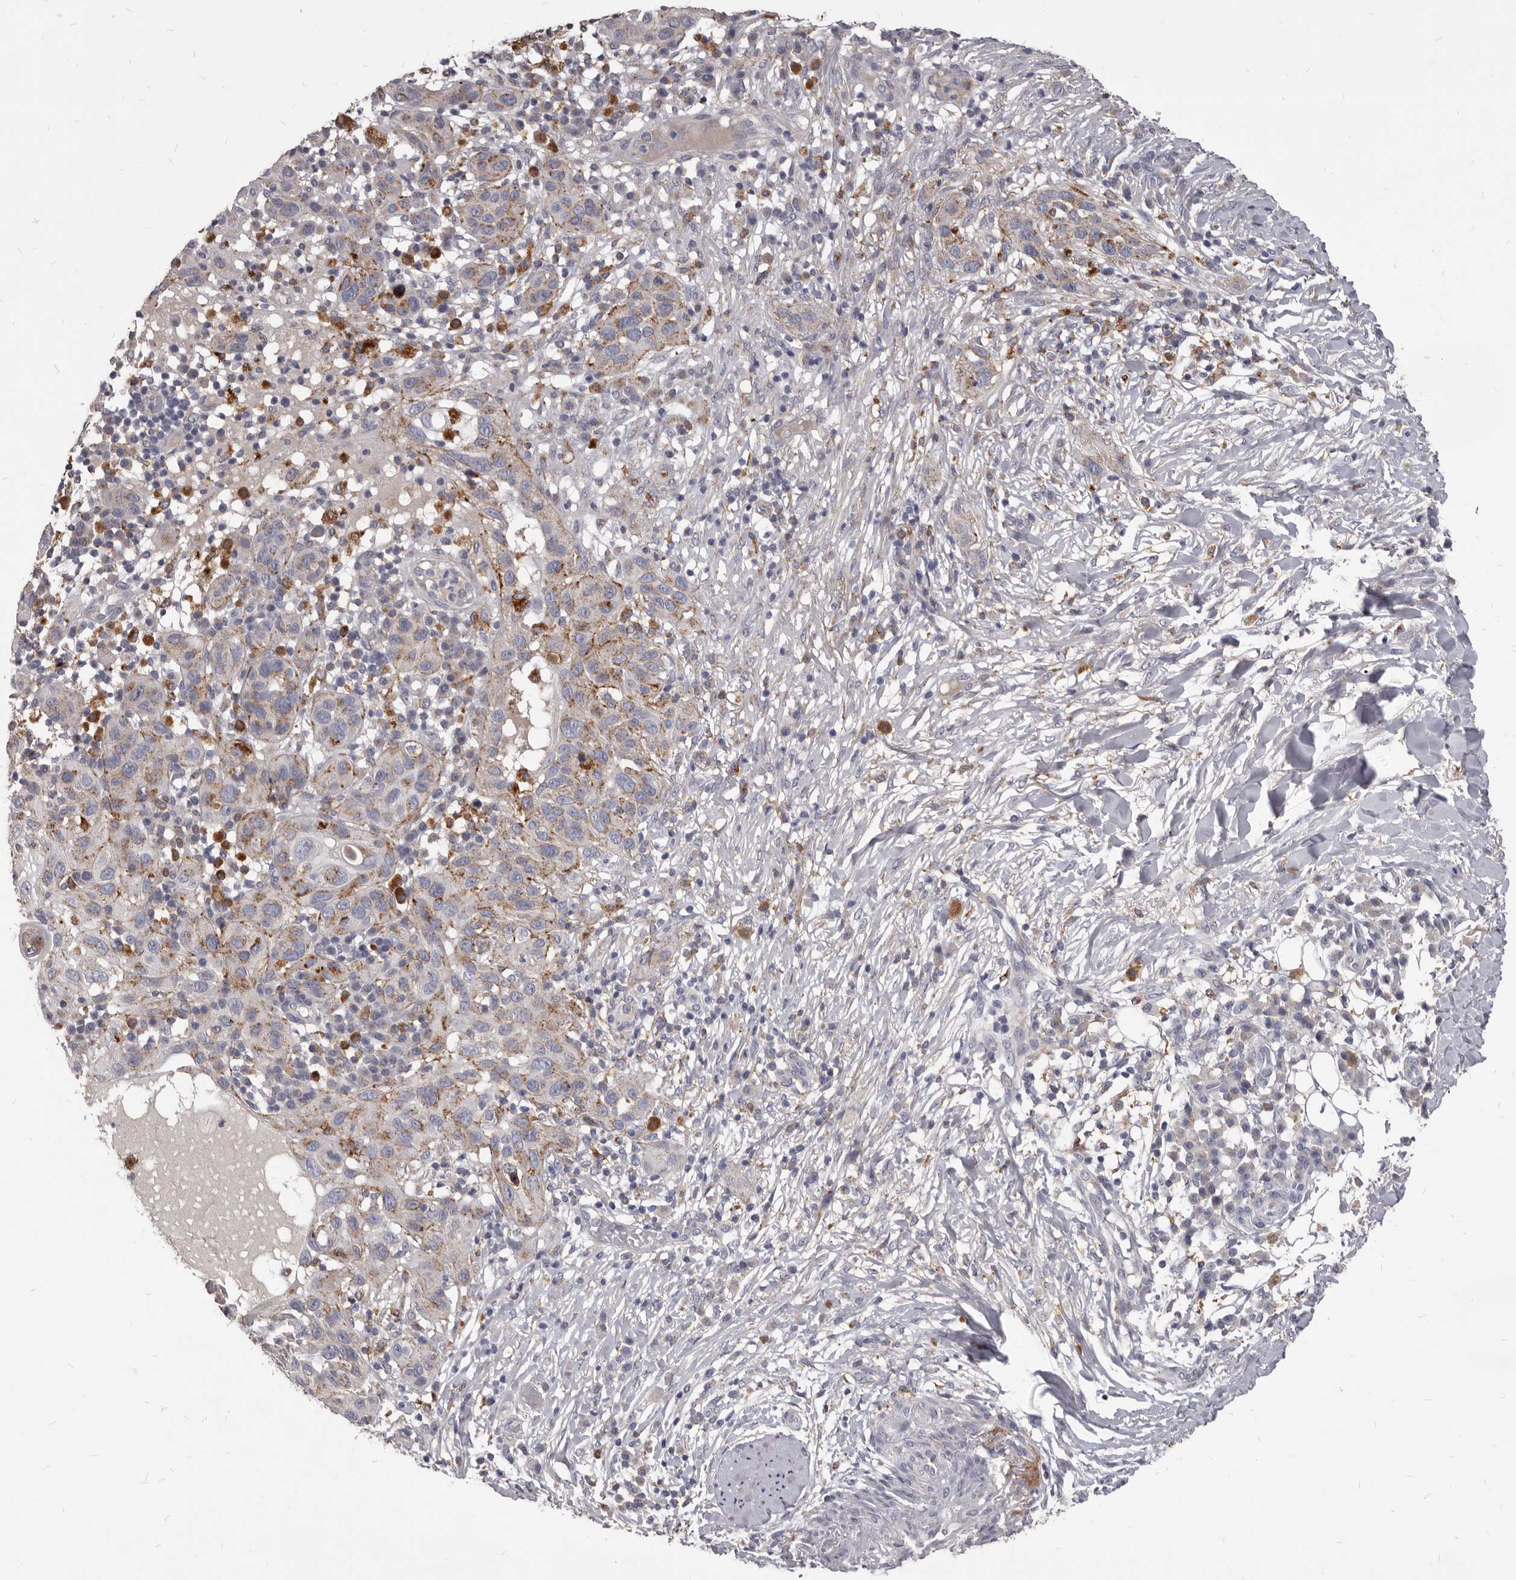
{"staining": {"intensity": "weak", "quantity": ">75%", "location": "cytoplasmic/membranous"}, "tissue": "skin cancer", "cell_type": "Tumor cells", "image_type": "cancer", "snomed": [{"axis": "morphology", "description": "Normal tissue, NOS"}, {"axis": "morphology", "description": "Squamous cell carcinoma, NOS"}, {"axis": "topography", "description": "Skin"}], "caption": "A brown stain highlights weak cytoplasmic/membranous positivity of a protein in human skin cancer (squamous cell carcinoma) tumor cells. (Stains: DAB in brown, nuclei in blue, Microscopy: brightfield microscopy at high magnification).", "gene": "PI4K2A", "patient": {"sex": "female", "age": 96}}